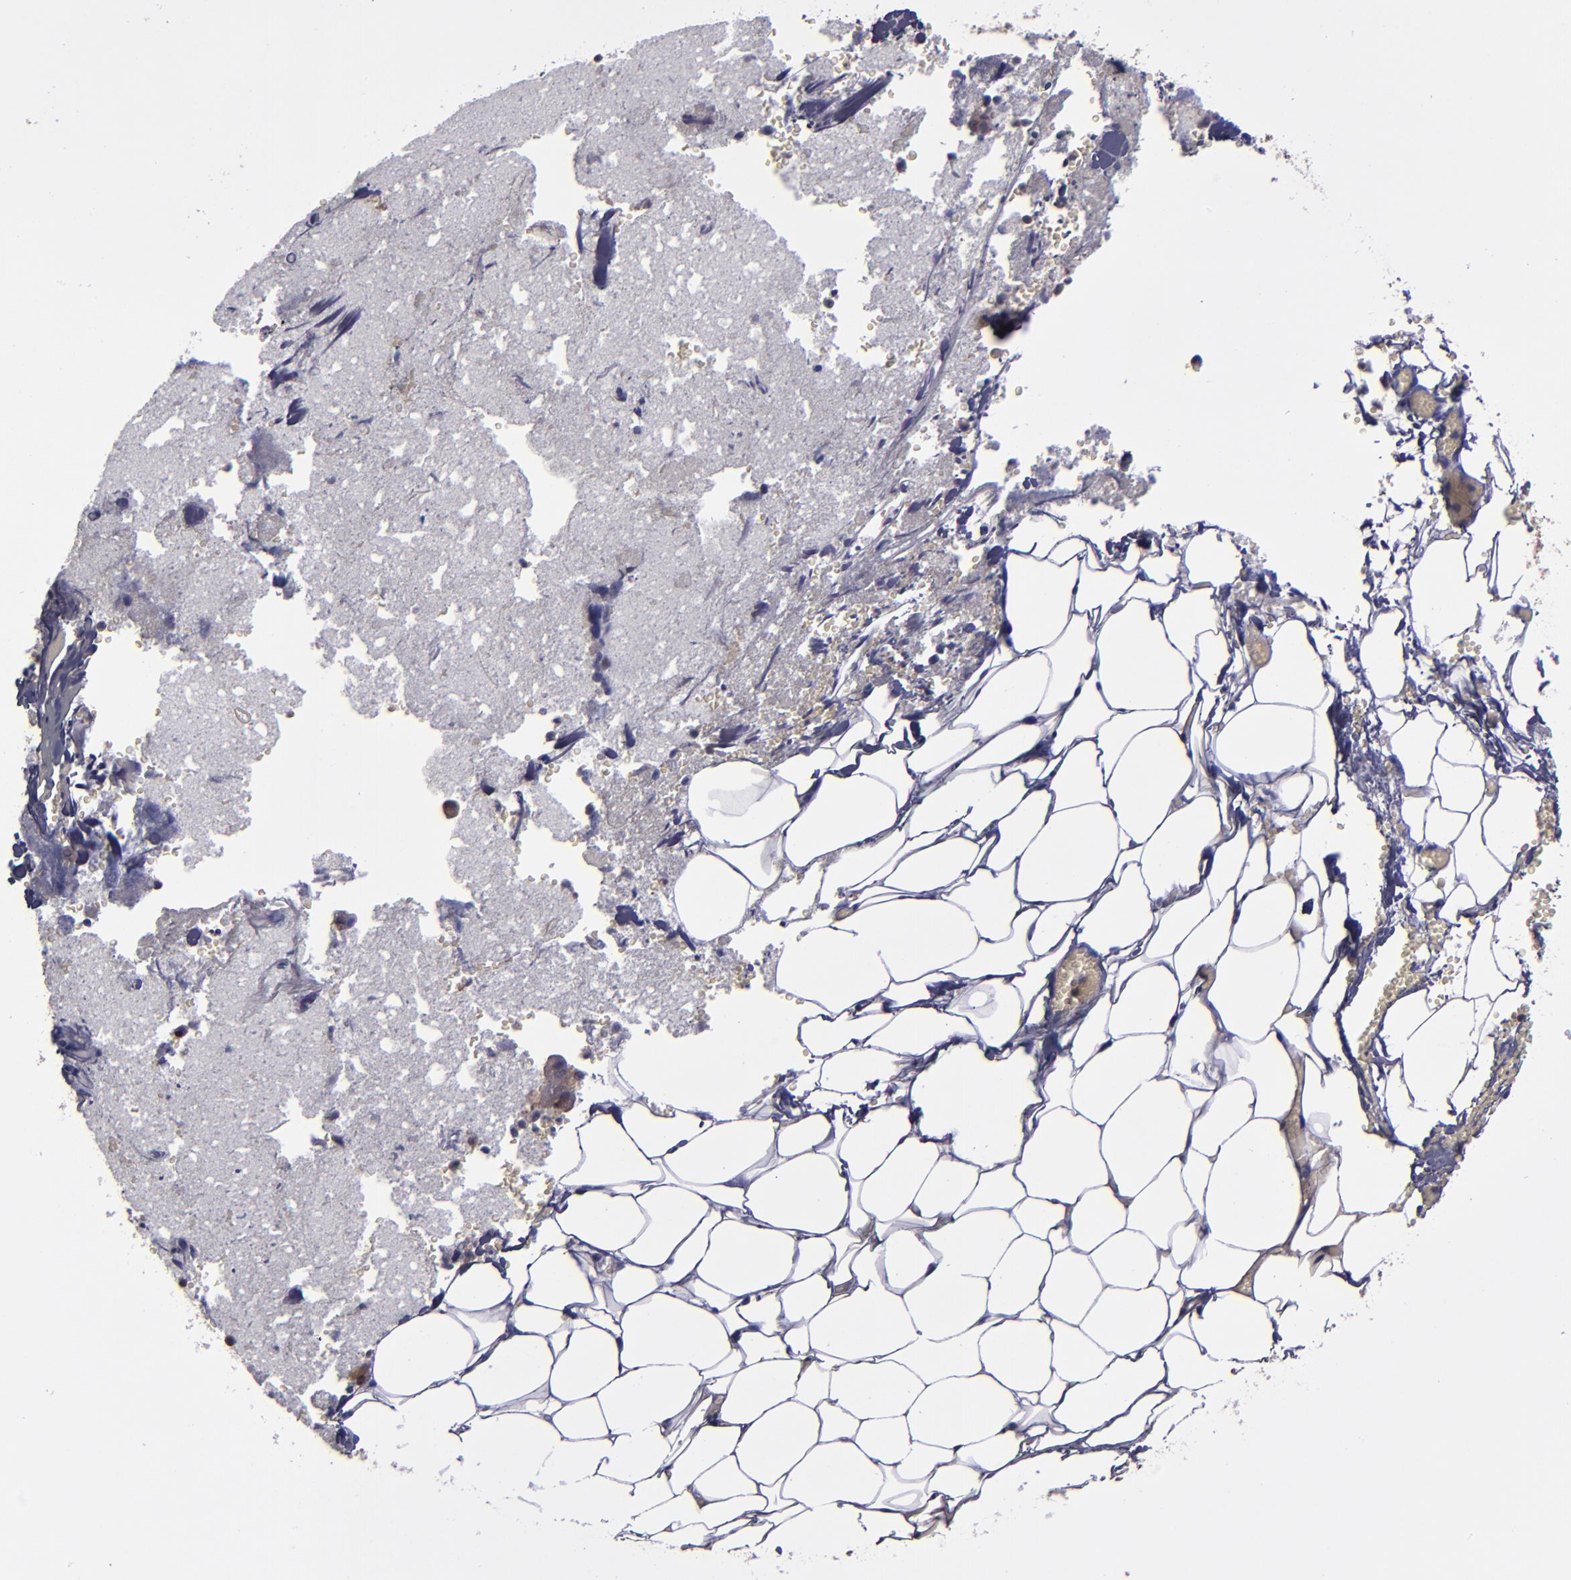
{"staining": {"intensity": "moderate", "quantity": "25%-75%", "location": "cytoplasmic/membranous"}, "tissue": "adrenal gland", "cell_type": "Glandular cells", "image_type": "normal", "snomed": [{"axis": "morphology", "description": "Normal tissue, NOS"}, {"axis": "topography", "description": "Adrenal gland"}], "caption": "Glandular cells exhibit medium levels of moderate cytoplasmic/membranous staining in about 25%-75% of cells in benign human adrenal gland.", "gene": "CARS1", "patient": {"sex": "female", "age": 71}}